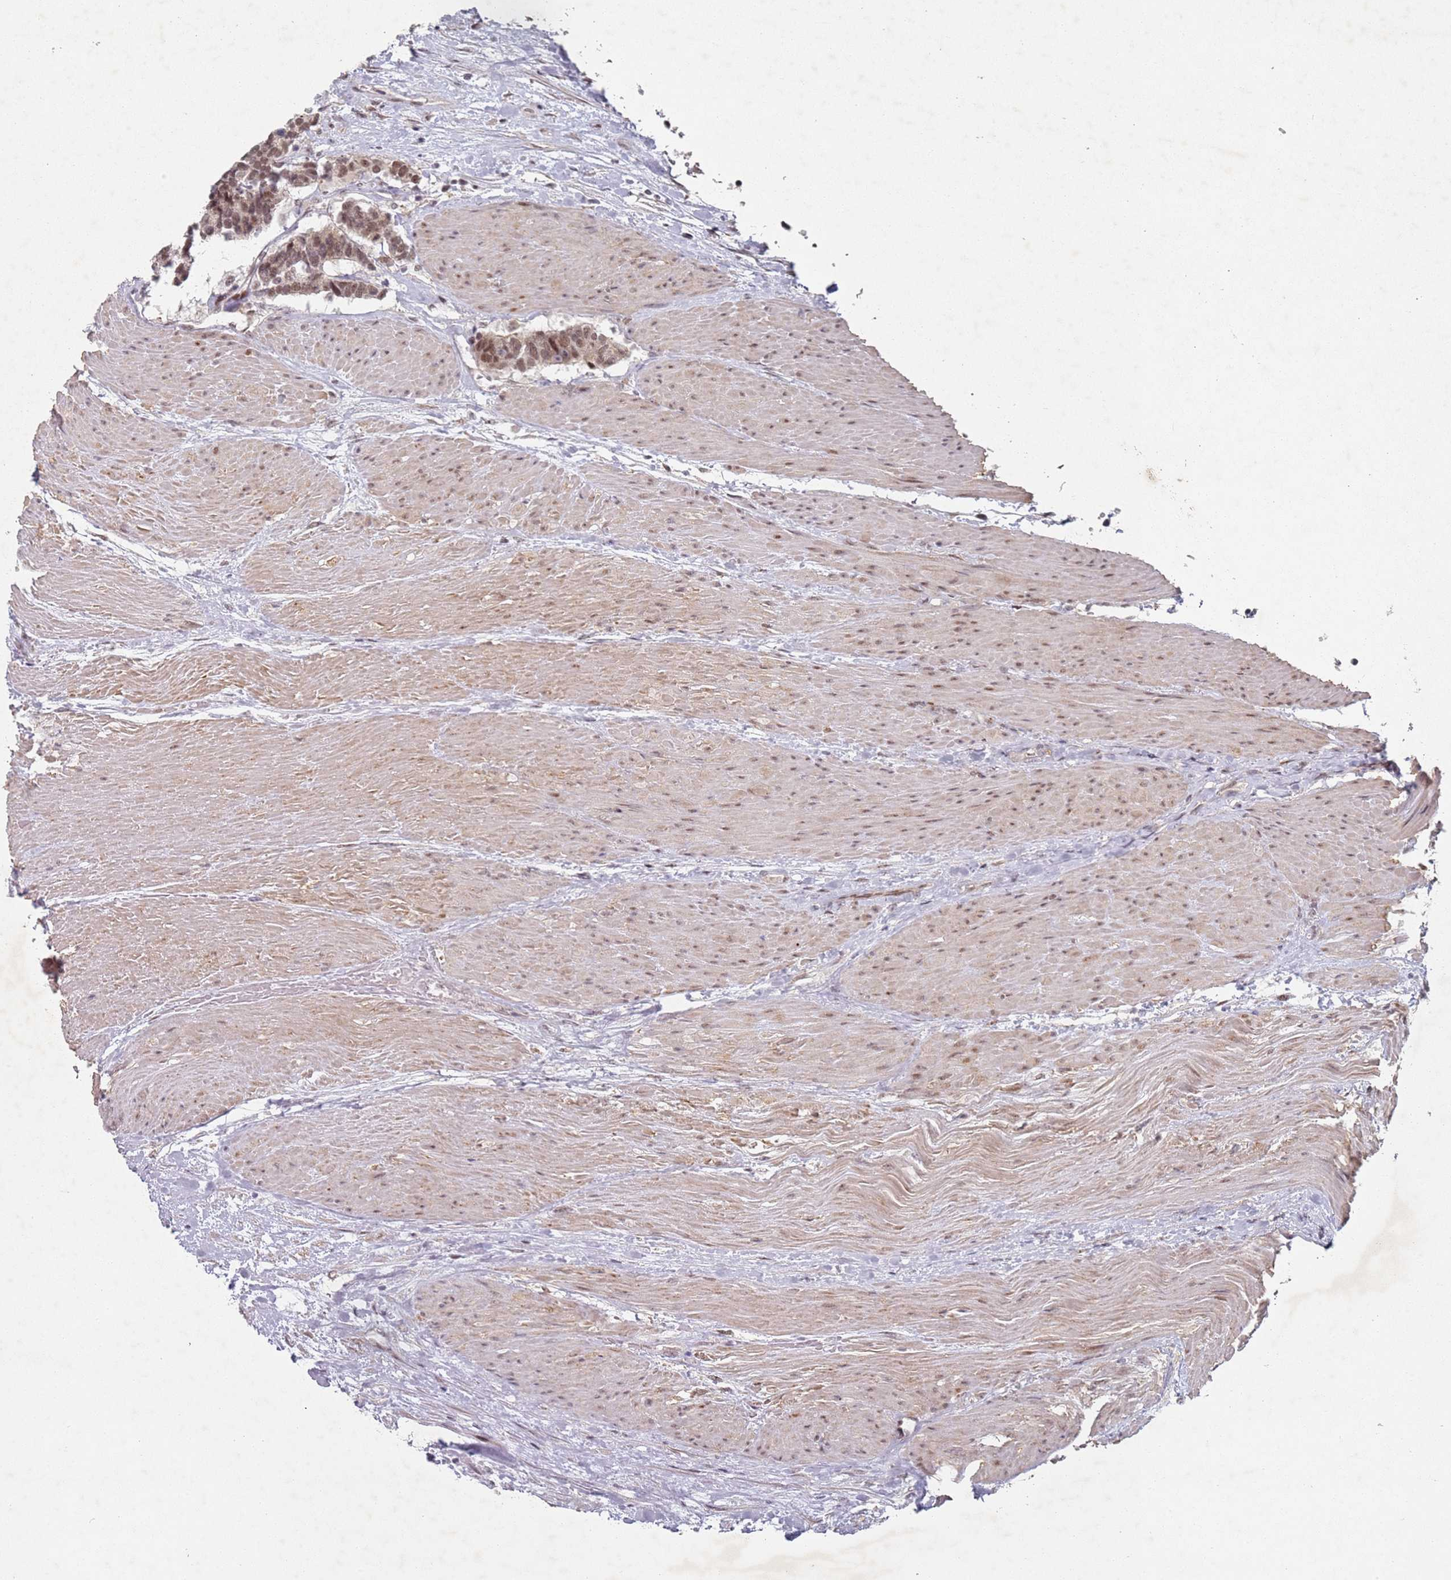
{"staining": {"intensity": "moderate", "quantity": ">75%", "location": "cytoplasmic/membranous,nuclear"}, "tissue": "carcinoid", "cell_type": "Tumor cells", "image_type": "cancer", "snomed": [{"axis": "morphology", "description": "Carcinoma, NOS"}, {"axis": "morphology", "description": "Carcinoid, malignant, NOS"}, {"axis": "topography", "description": "Urinary bladder"}], "caption": "Human carcinoid (malignant) stained with a protein marker reveals moderate staining in tumor cells.", "gene": "ATF6B", "patient": {"sex": "male", "age": 57}}